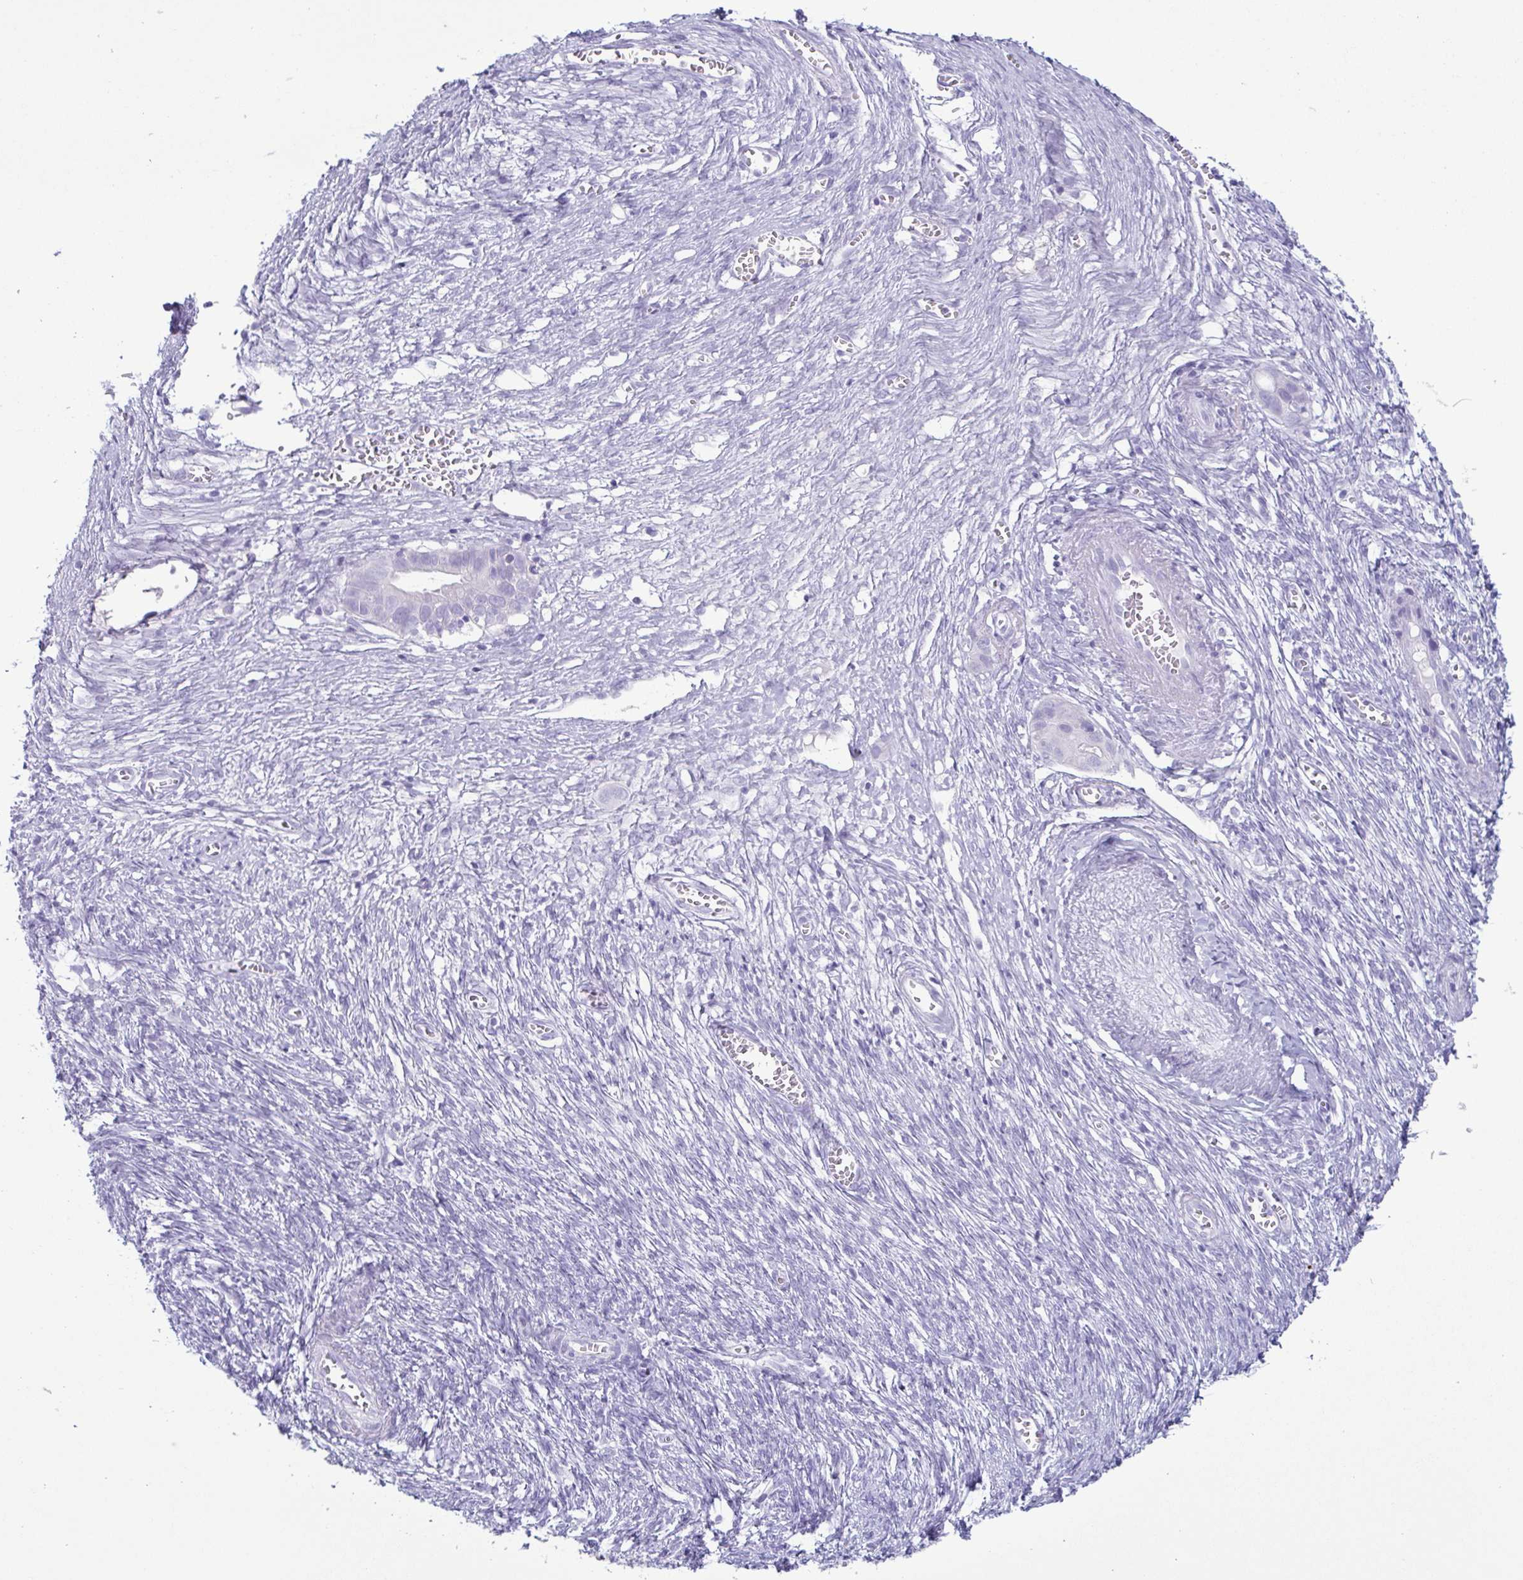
{"staining": {"intensity": "negative", "quantity": "none", "location": "none"}, "tissue": "ovarian cancer", "cell_type": "Tumor cells", "image_type": "cancer", "snomed": [{"axis": "morphology", "description": "Cystadenocarcinoma, mucinous, NOS"}, {"axis": "topography", "description": "Ovary"}], "caption": "IHC of ovarian mucinous cystadenocarcinoma shows no positivity in tumor cells.", "gene": "LTF", "patient": {"sex": "female", "age": 70}}